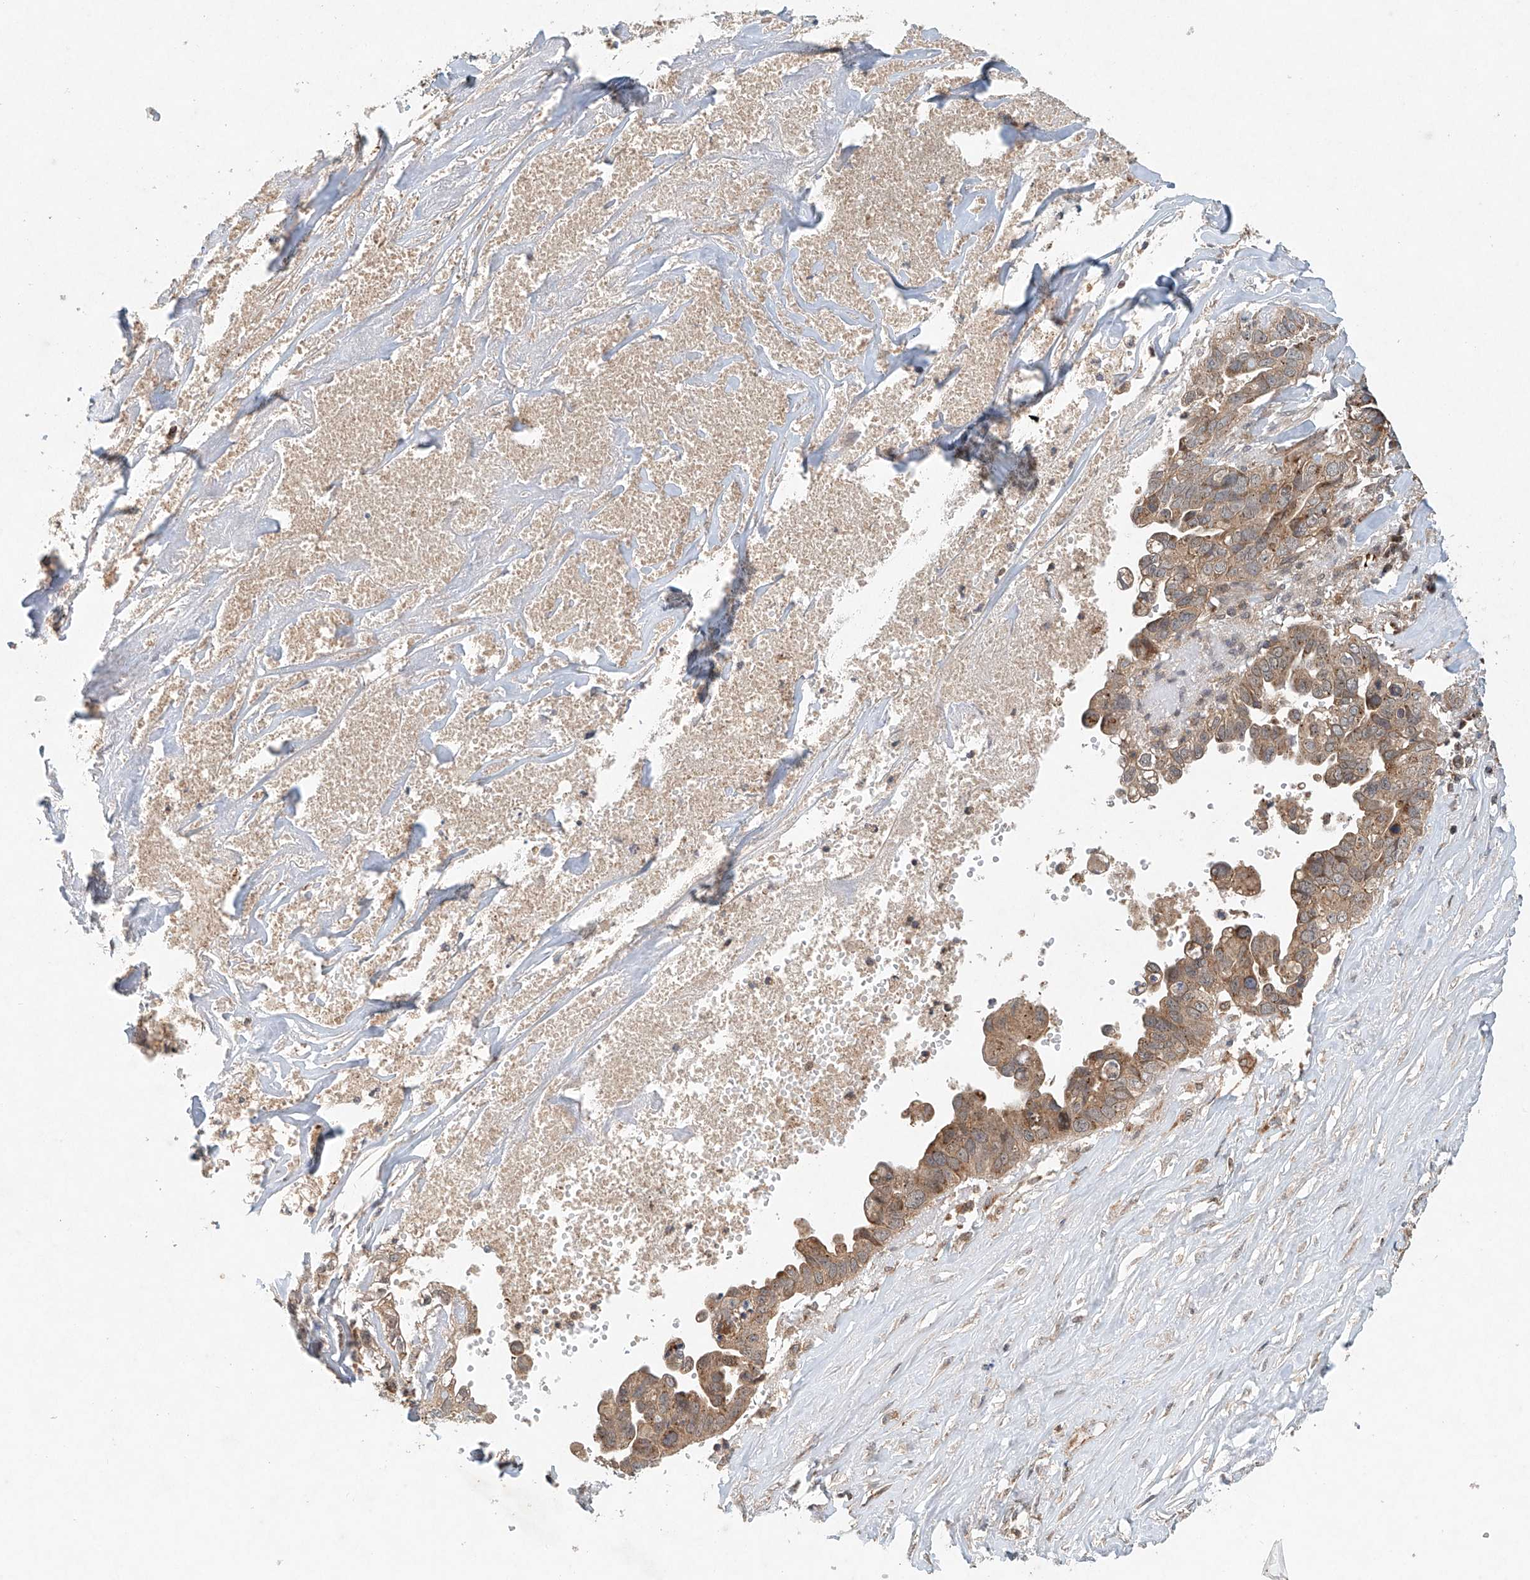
{"staining": {"intensity": "moderate", "quantity": ">75%", "location": "cytoplasmic/membranous"}, "tissue": "liver cancer", "cell_type": "Tumor cells", "image_type": "cancer", "snomed": [{"axis": "morphology", "description": "Cholangiocarcinoma"}, {"axis": "topography", "description": "Liver"}], "caption": "This image displays liver cancer (cholangiocarcinoma) stained with immunohistochemistry to label a protein in brown. The cytoplasmic/membranous of tumor cells show moderate positivity for the protein. Nuclei are counter-stained blue.", "gene": "DCAF11", "patient": {"sex": "female", "age": 79}}